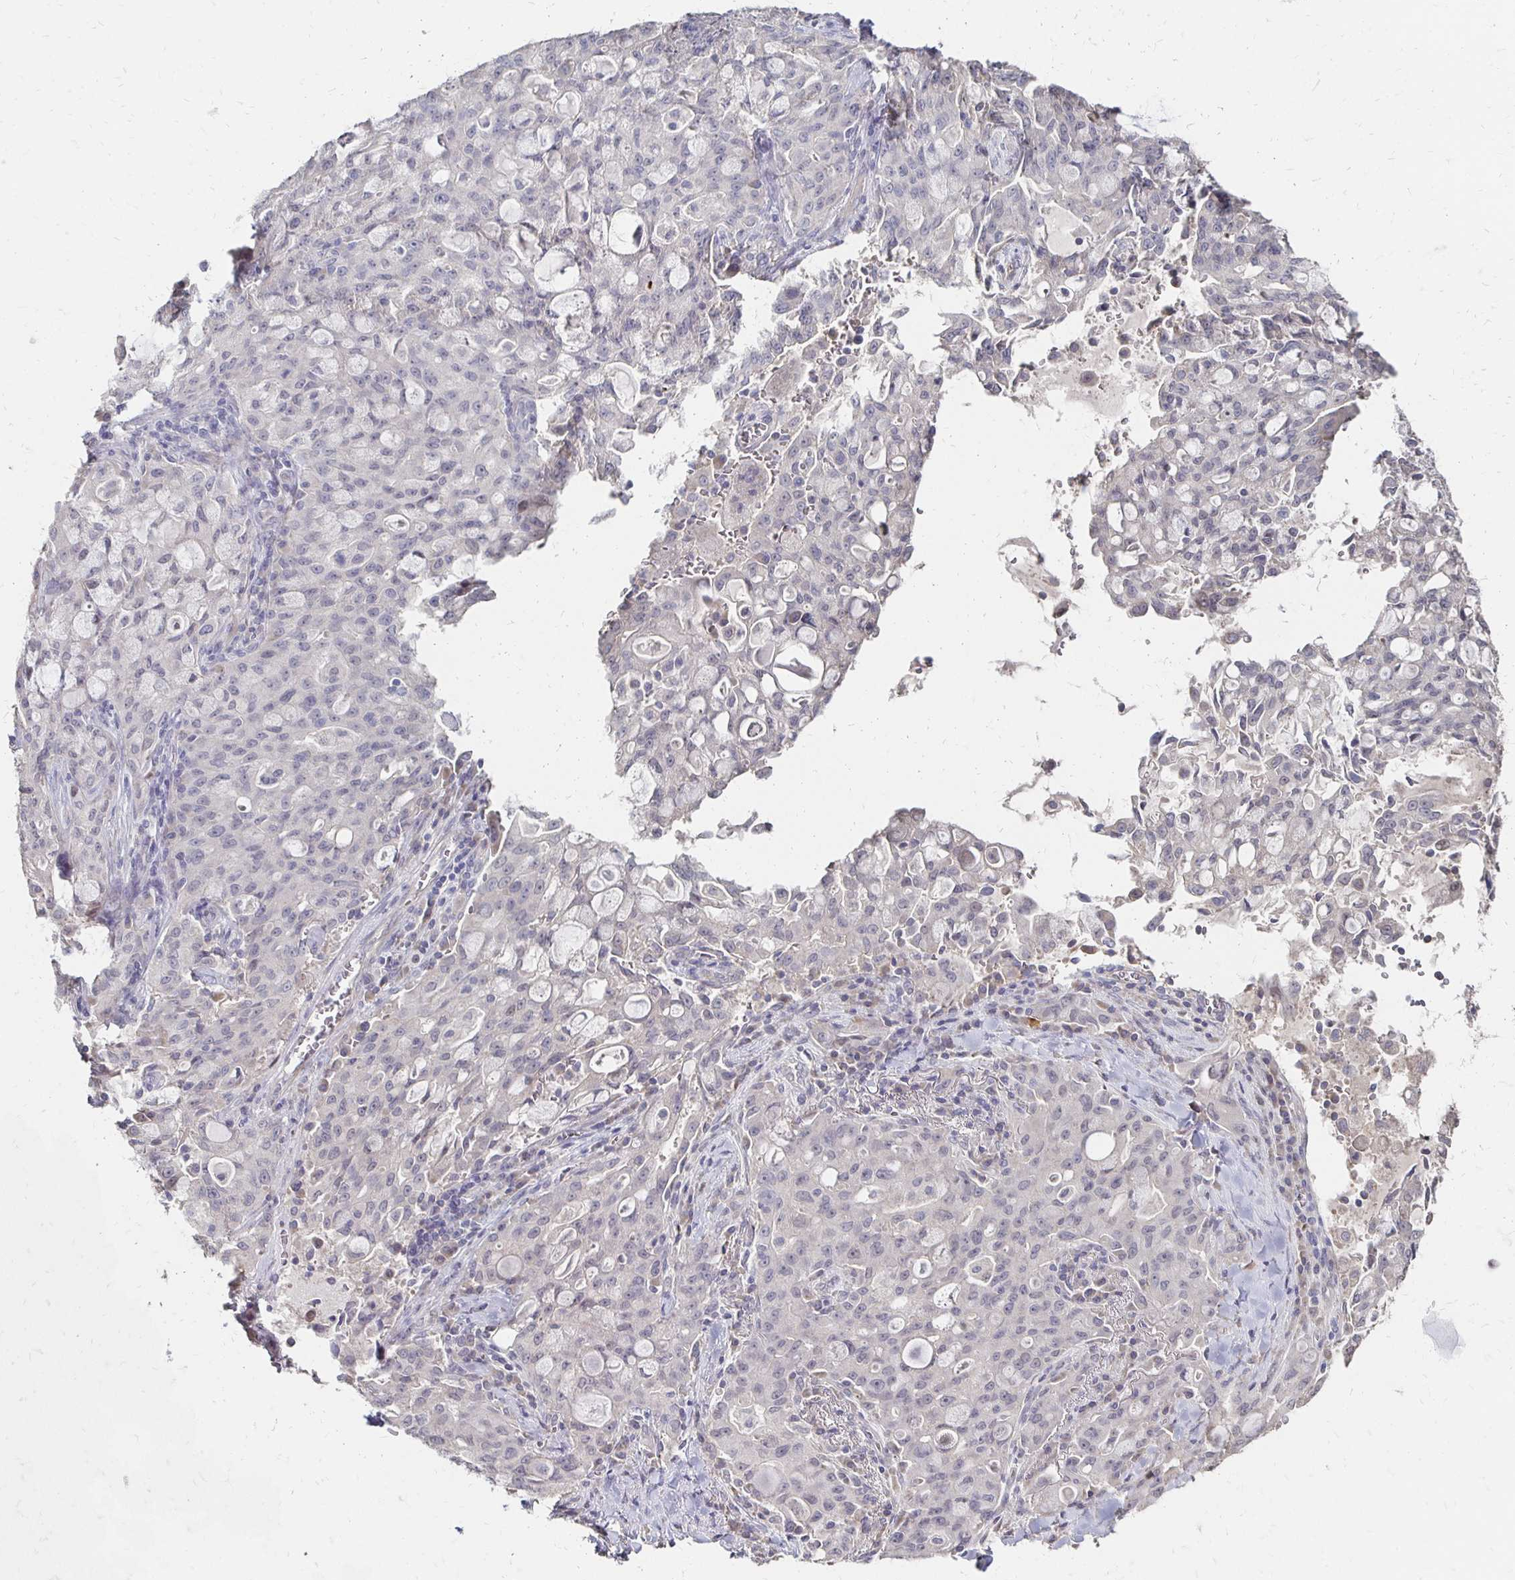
{"staining": {"intensity": "negative", "quantity": "none", "location": "none"}, "tissue": "lung cancer", "cell_type": "Tumor cells", "image_type": "cancer", "snomed": [{"axis": "morphology", "description": "Adenocarcinoma, NOS"}, {"axis": "topography", "description": "Lung"}], "caption": "This is an immunohistochemistry histopathology image of human adenocarcinoma (lung). There is no expression in tumor cells.", "gene": "ZNF727", "patient": {"sex": "female", "age": 44}}